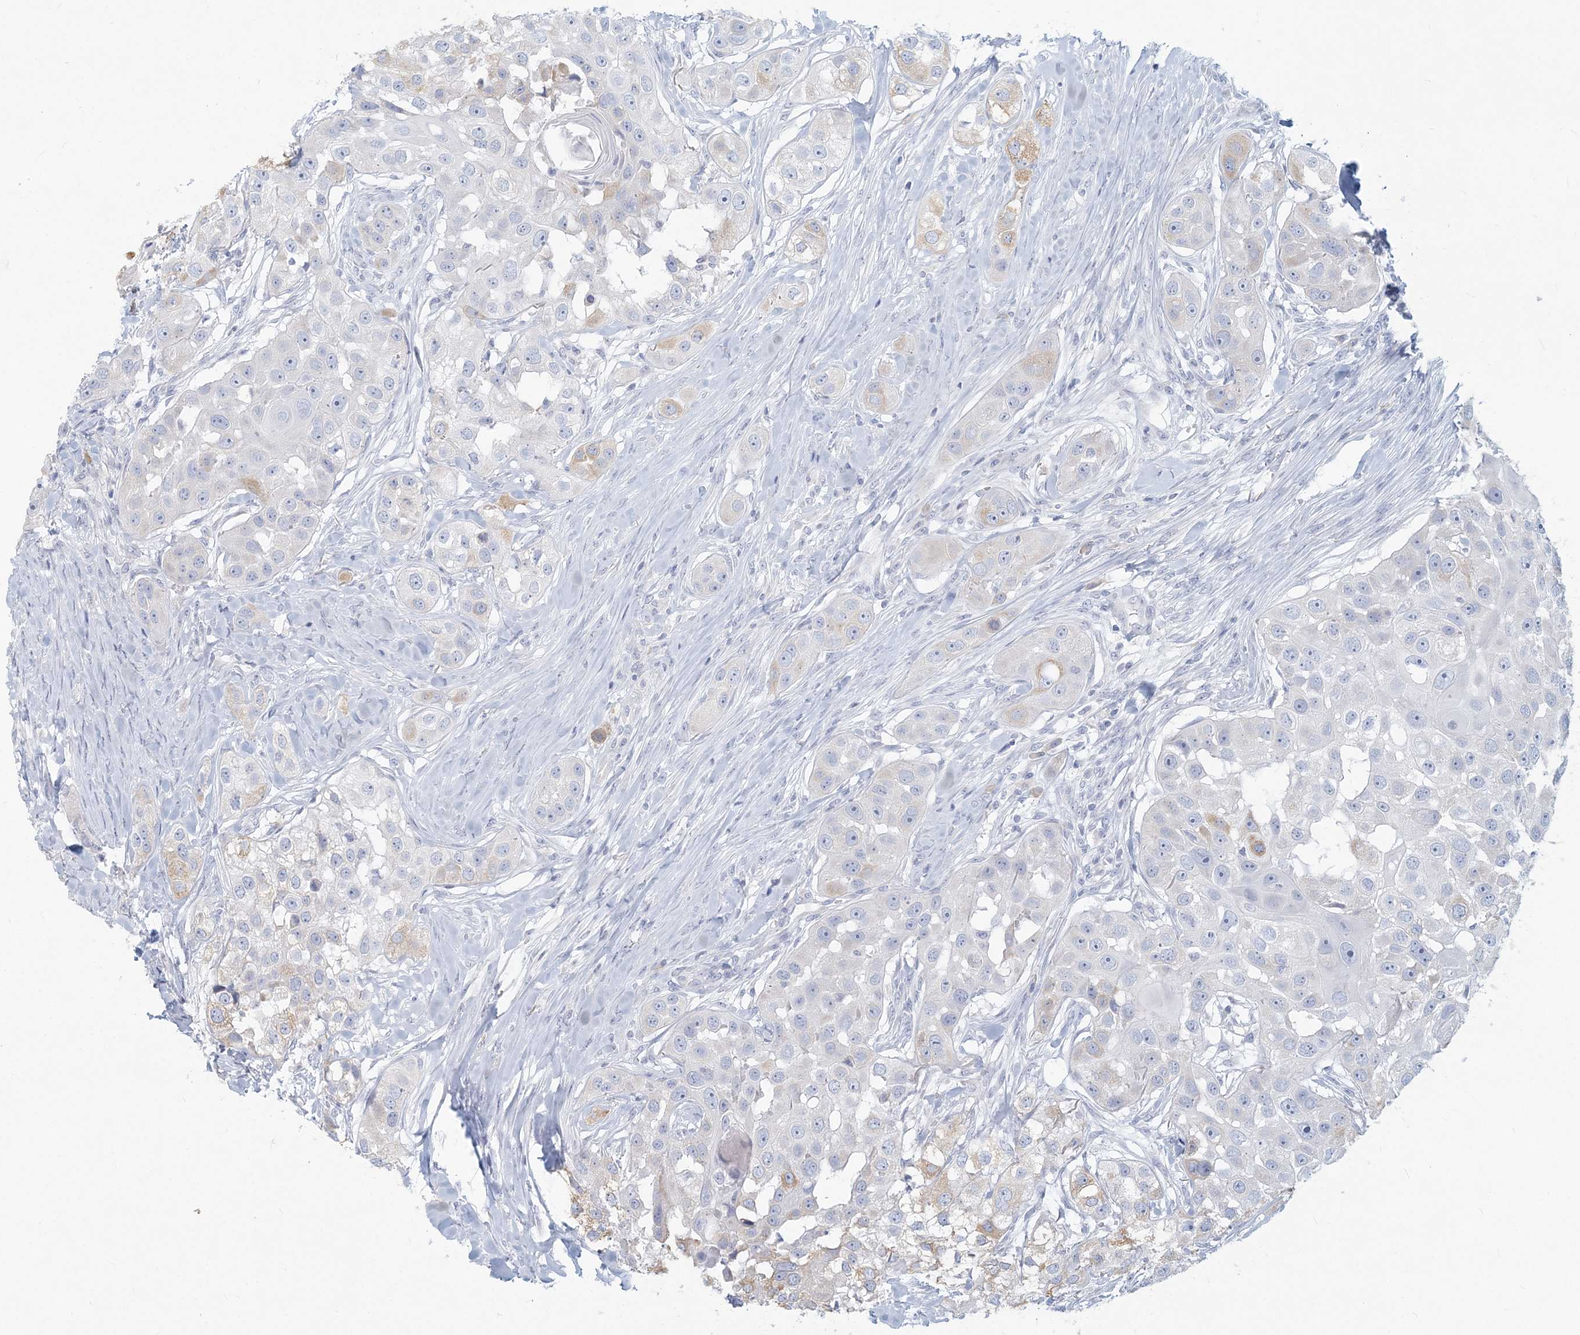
{"staining": {"intensity": "negative", "quantity": "none", "location": "none"}, "tissue": "head and neck cancer", "cell_type": "Tumor cells", "image_type": "cancer", "snomed": [{"axis": "morphology", "description": "Normal tissue, NOS"}, {"axis": "morphology", "description": "Squamous cell carcinoma, NOS"}, {"axis": "topography", "description": "Skeletal muscle"}, {"axis": "topography", "description": "Head-Neck"}], "caption": "There is no significant staining in tumor cells of head and neck cancer (squamous cell carcinoma).", "gene": "CSN1S1", "patient": {"sex": "male", "age": 51}}